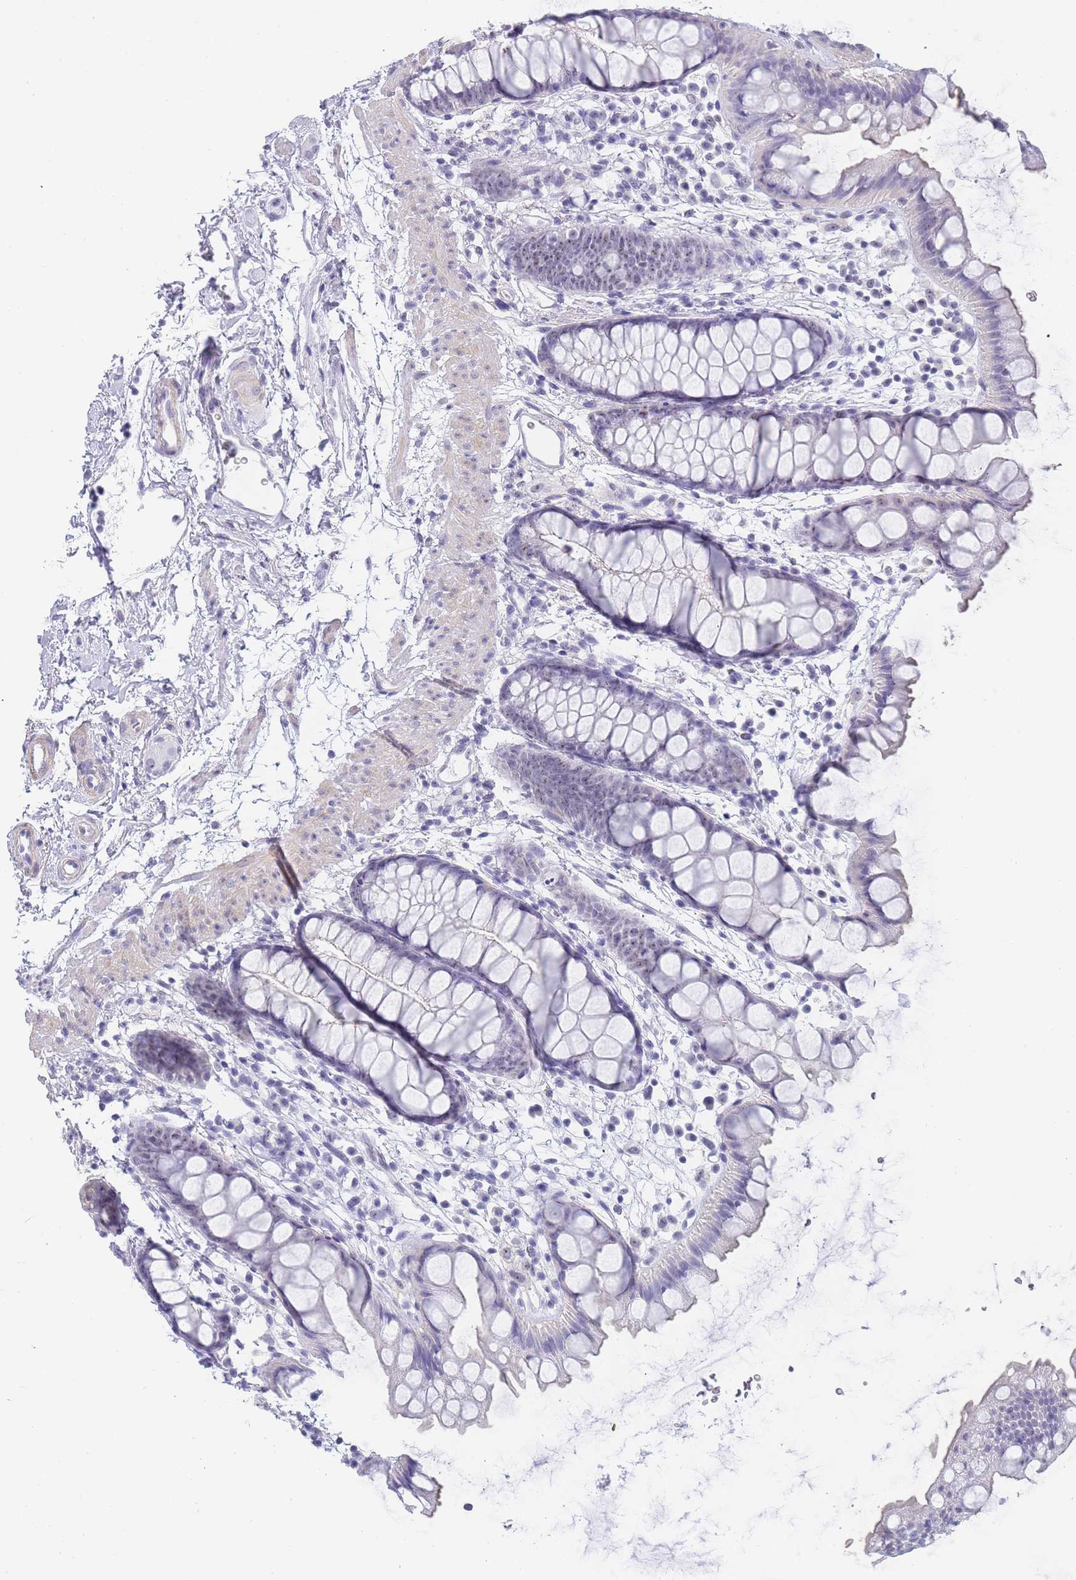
{"staining": {"intensity": "weak", "quantity": "<25%", "location": "nuclear"}, "tissue": "rectum", "cell_type": "Glandular cells", "image_type": "normal", "snomed": [{"axis": "morphology", "description": "Normal tissue, NOS"}, {"axis": "topography", "description": "Rectum"}], "caption": "Immunohistochemical staining of normal human rectum demonstrates no significant expression in glandular cells. Brightfield microscopy of immunohistochemistry (IHC) stained with DAB (brown) and hematoxylin (blue), captured at high magnification.", "gene": "NOP14", "patient": {"sex": "female", "age": 65}}